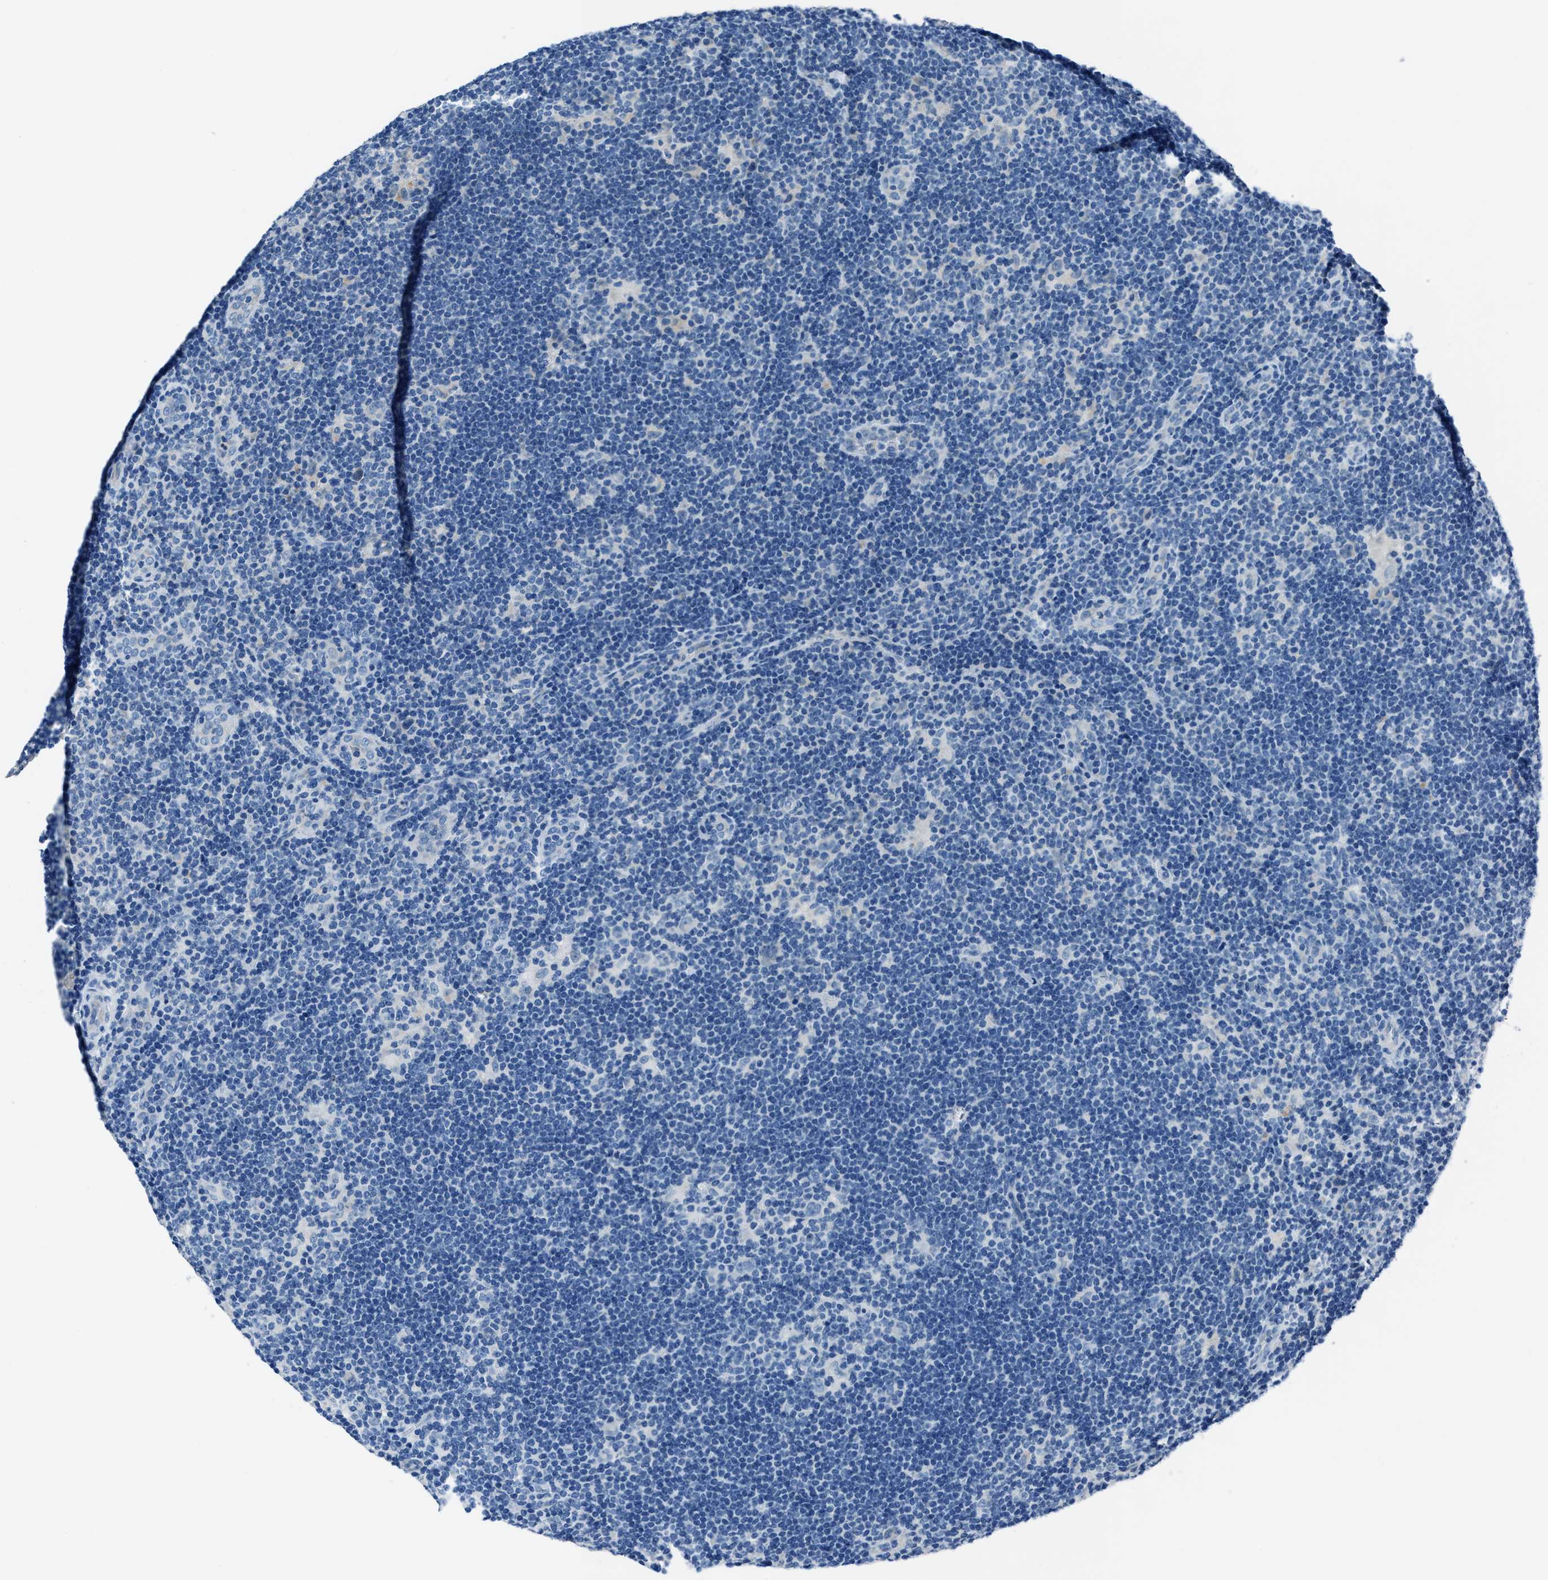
{"staining": {"intensity": "negative", "quantity": "none", "location": "none"}, "tissue": "lymphoma", "cell_type": "Tumor cells", "image_type": "cancer", "snomed": [{"axis": "morphology", "description": "Hodgkin's disease, NOS"}, {"axis": "topography", "description": "Lymph node"}], "caption": "A photomicrograph of lymphoma stained for a protein exhibits no brown staining in tumor cells.", "gene": "ADAM2", "patient": {"sex": "female", "age": 57}}